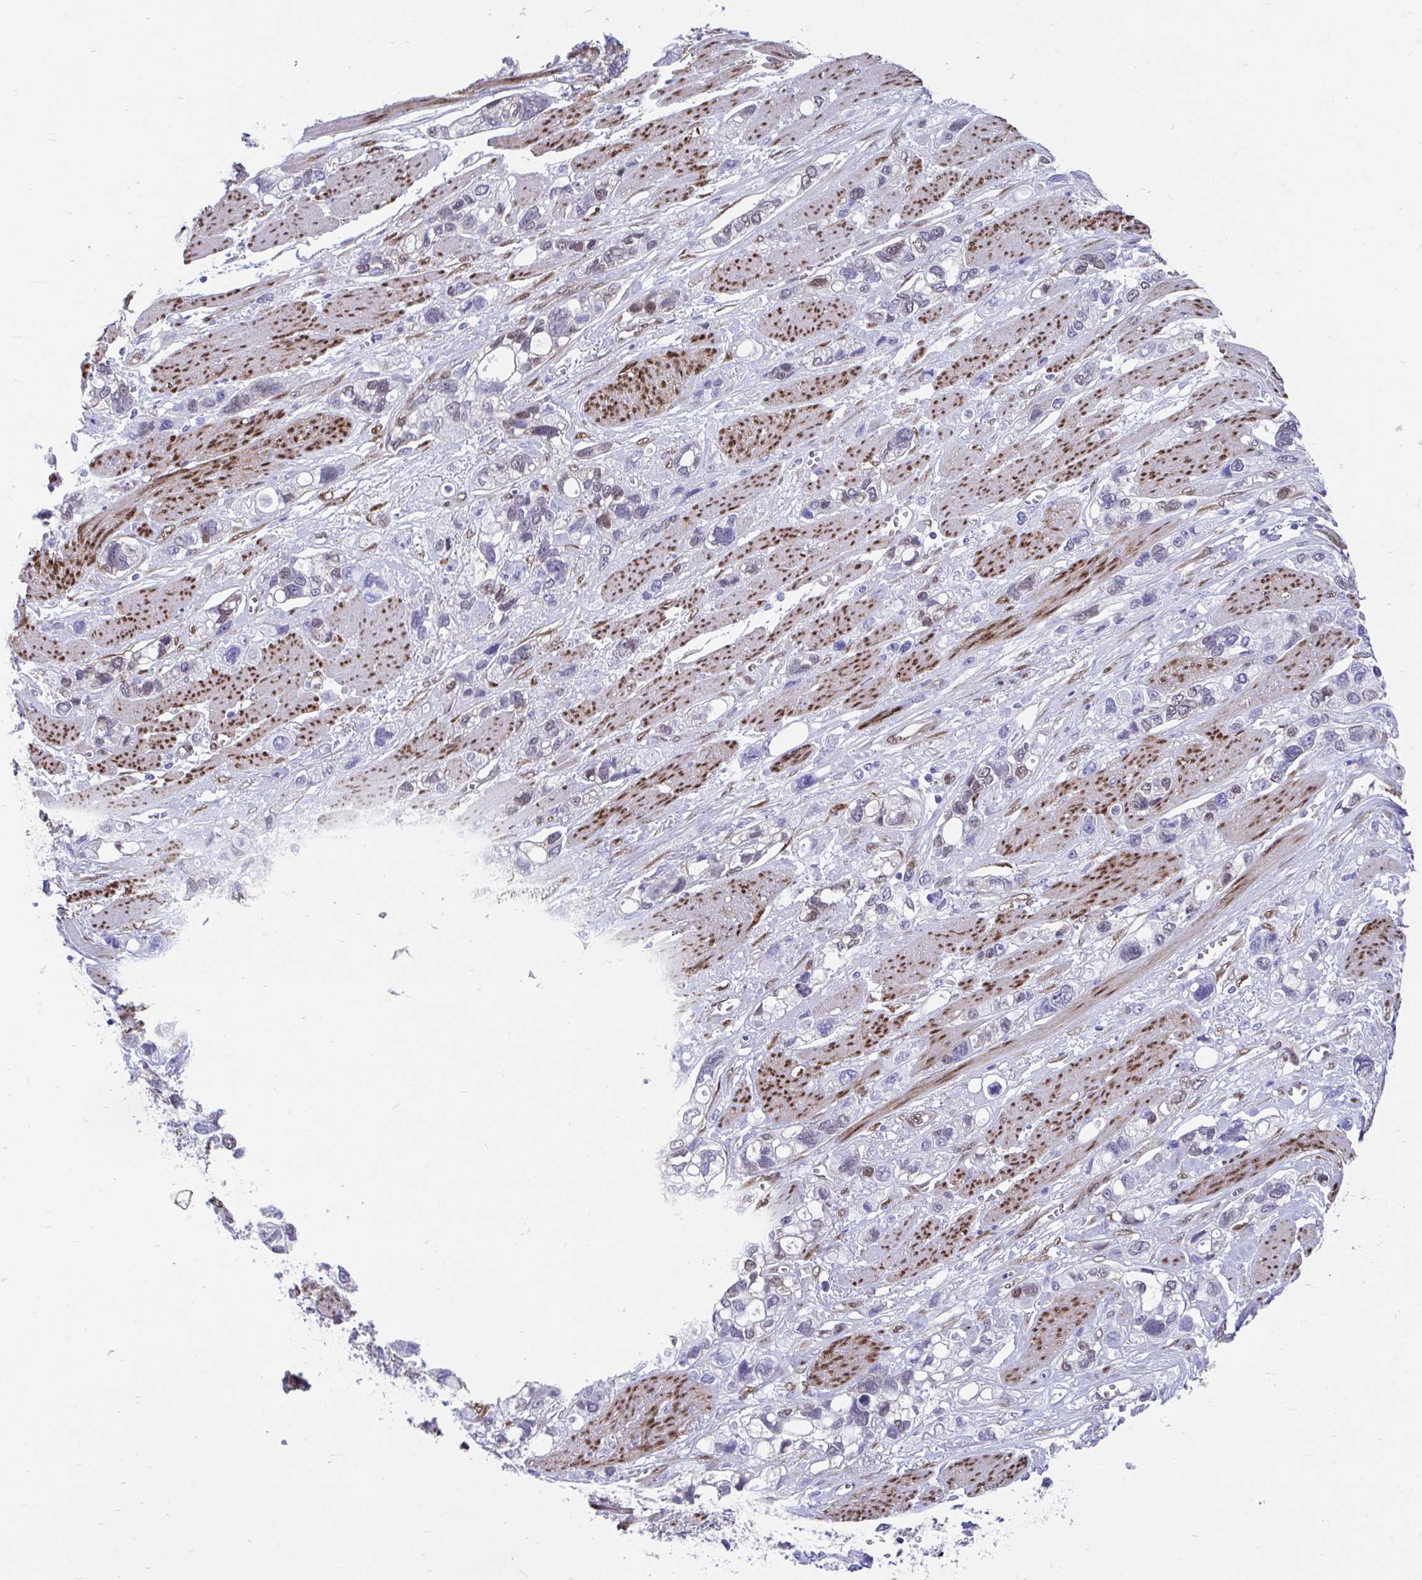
{"staining": {"intensity": "weak", "quantity": "<25%", "location": "nuclear"}, "tissue": "stomach cancer", "cell_type": "Tumor cells", "image_type": "cancer", "snomed": [{"axis": "morphology", "description": "Adenocarcinoma, NOS"}, {"axis": "topography", "description": "Stomach, upper"}], "caption": "Immunohistochemistry of human stomach cancer (adenocarcinoma) reveals no staining in tumor cells.", "gene": "RBPMS", "patient": {"sex": "female", "age": 81}}